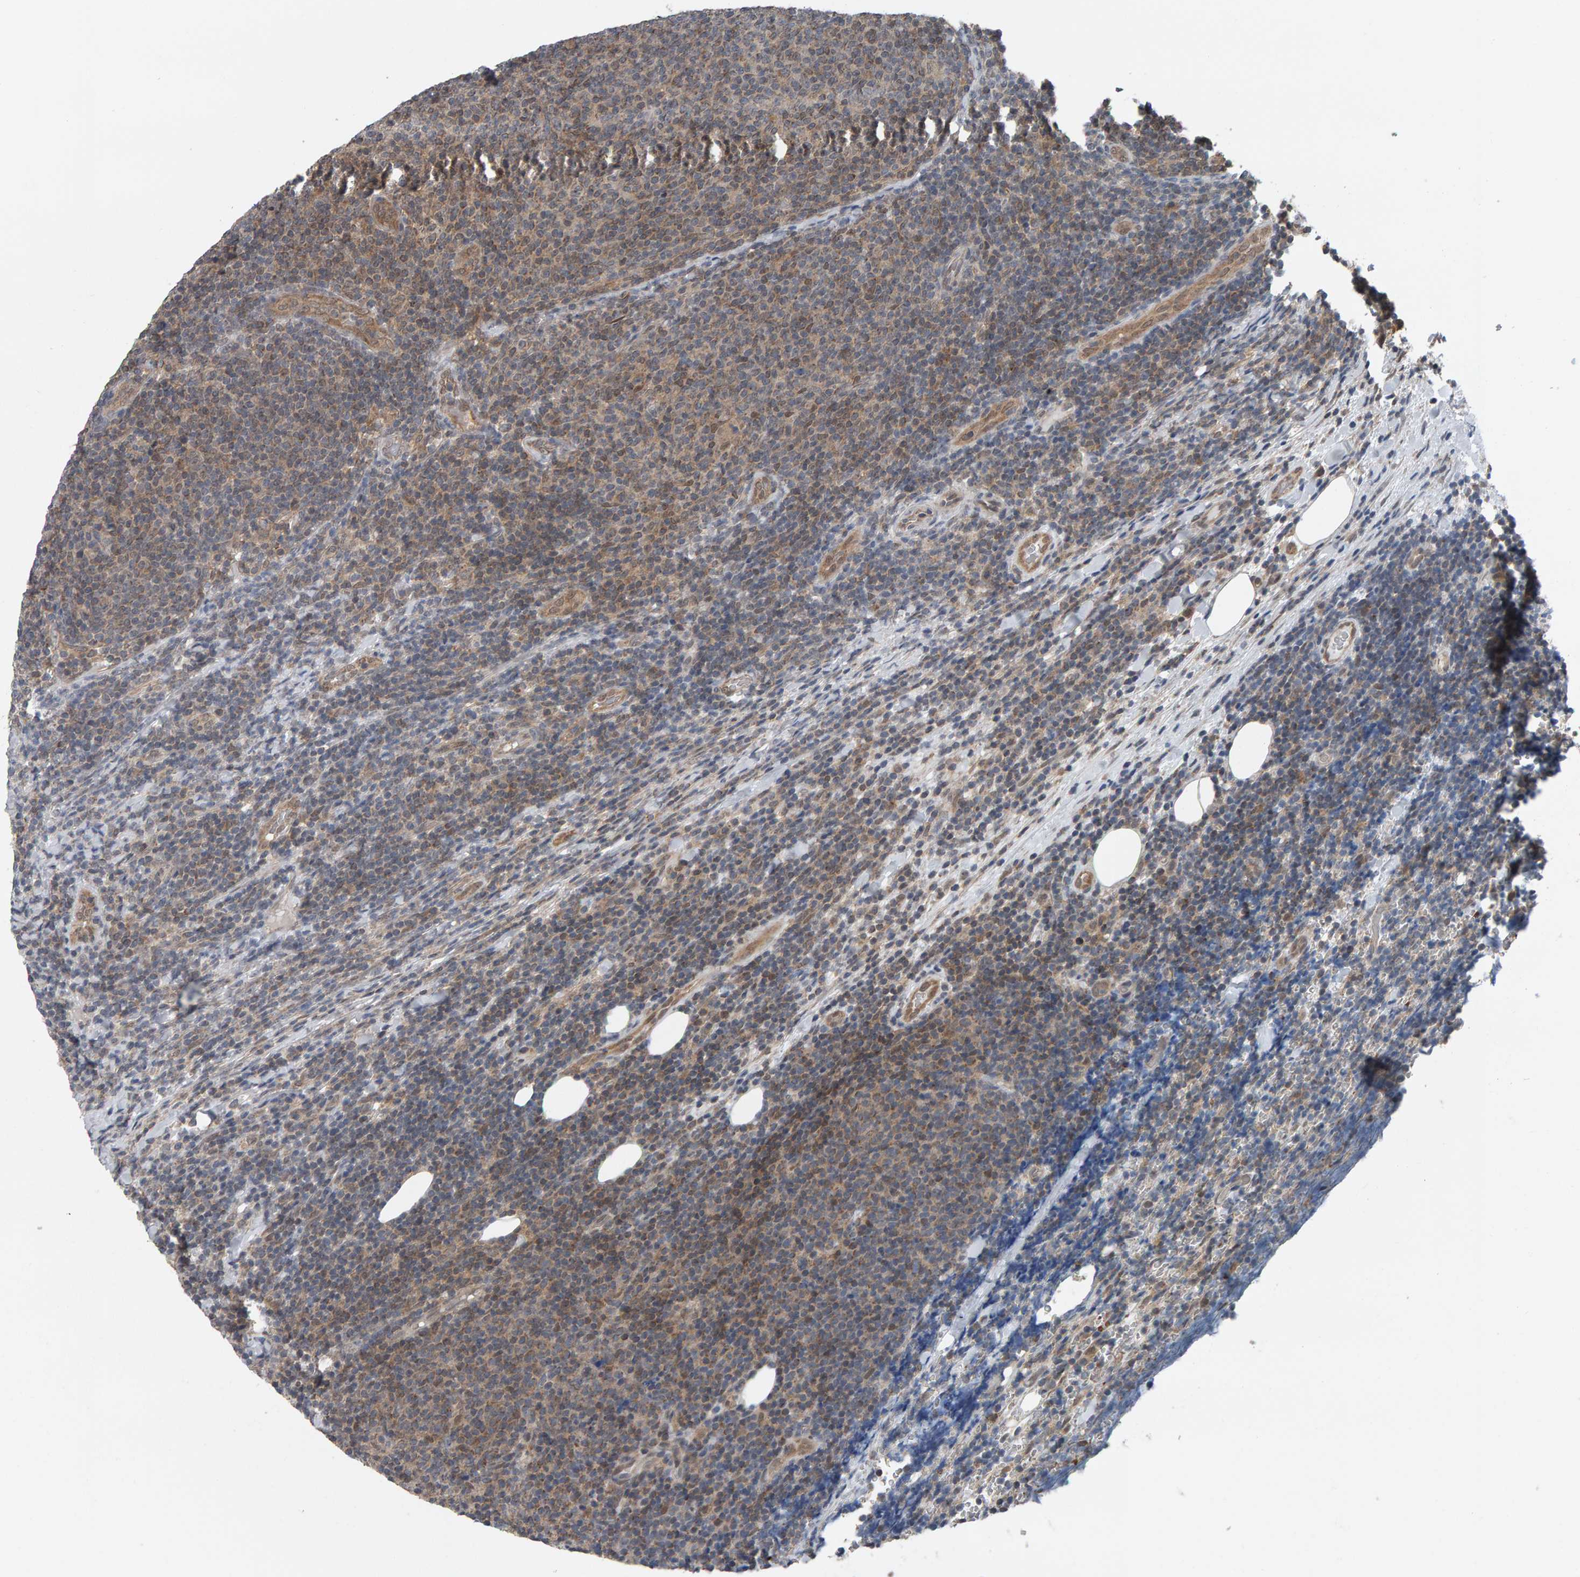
{"staining": {"intensity": "weak", "quantity": "<25%", "location": "cytoplasmic/membranous"}, "tissue": "lymphoma", "cell_type": "Tumor cells", "image_type": "cancer", "snomed": [{"axis": "morphology", "description": "Malignant lymphoma, non-Hodgkin's type, Low grade"}, {"axis": "topography", "description": "Lymph node"}], "caption": "IHC of human lymphoma shows no staining in tumor cells.", "gene": "COASY", "patient": {"sex": "male", "age": 66}}